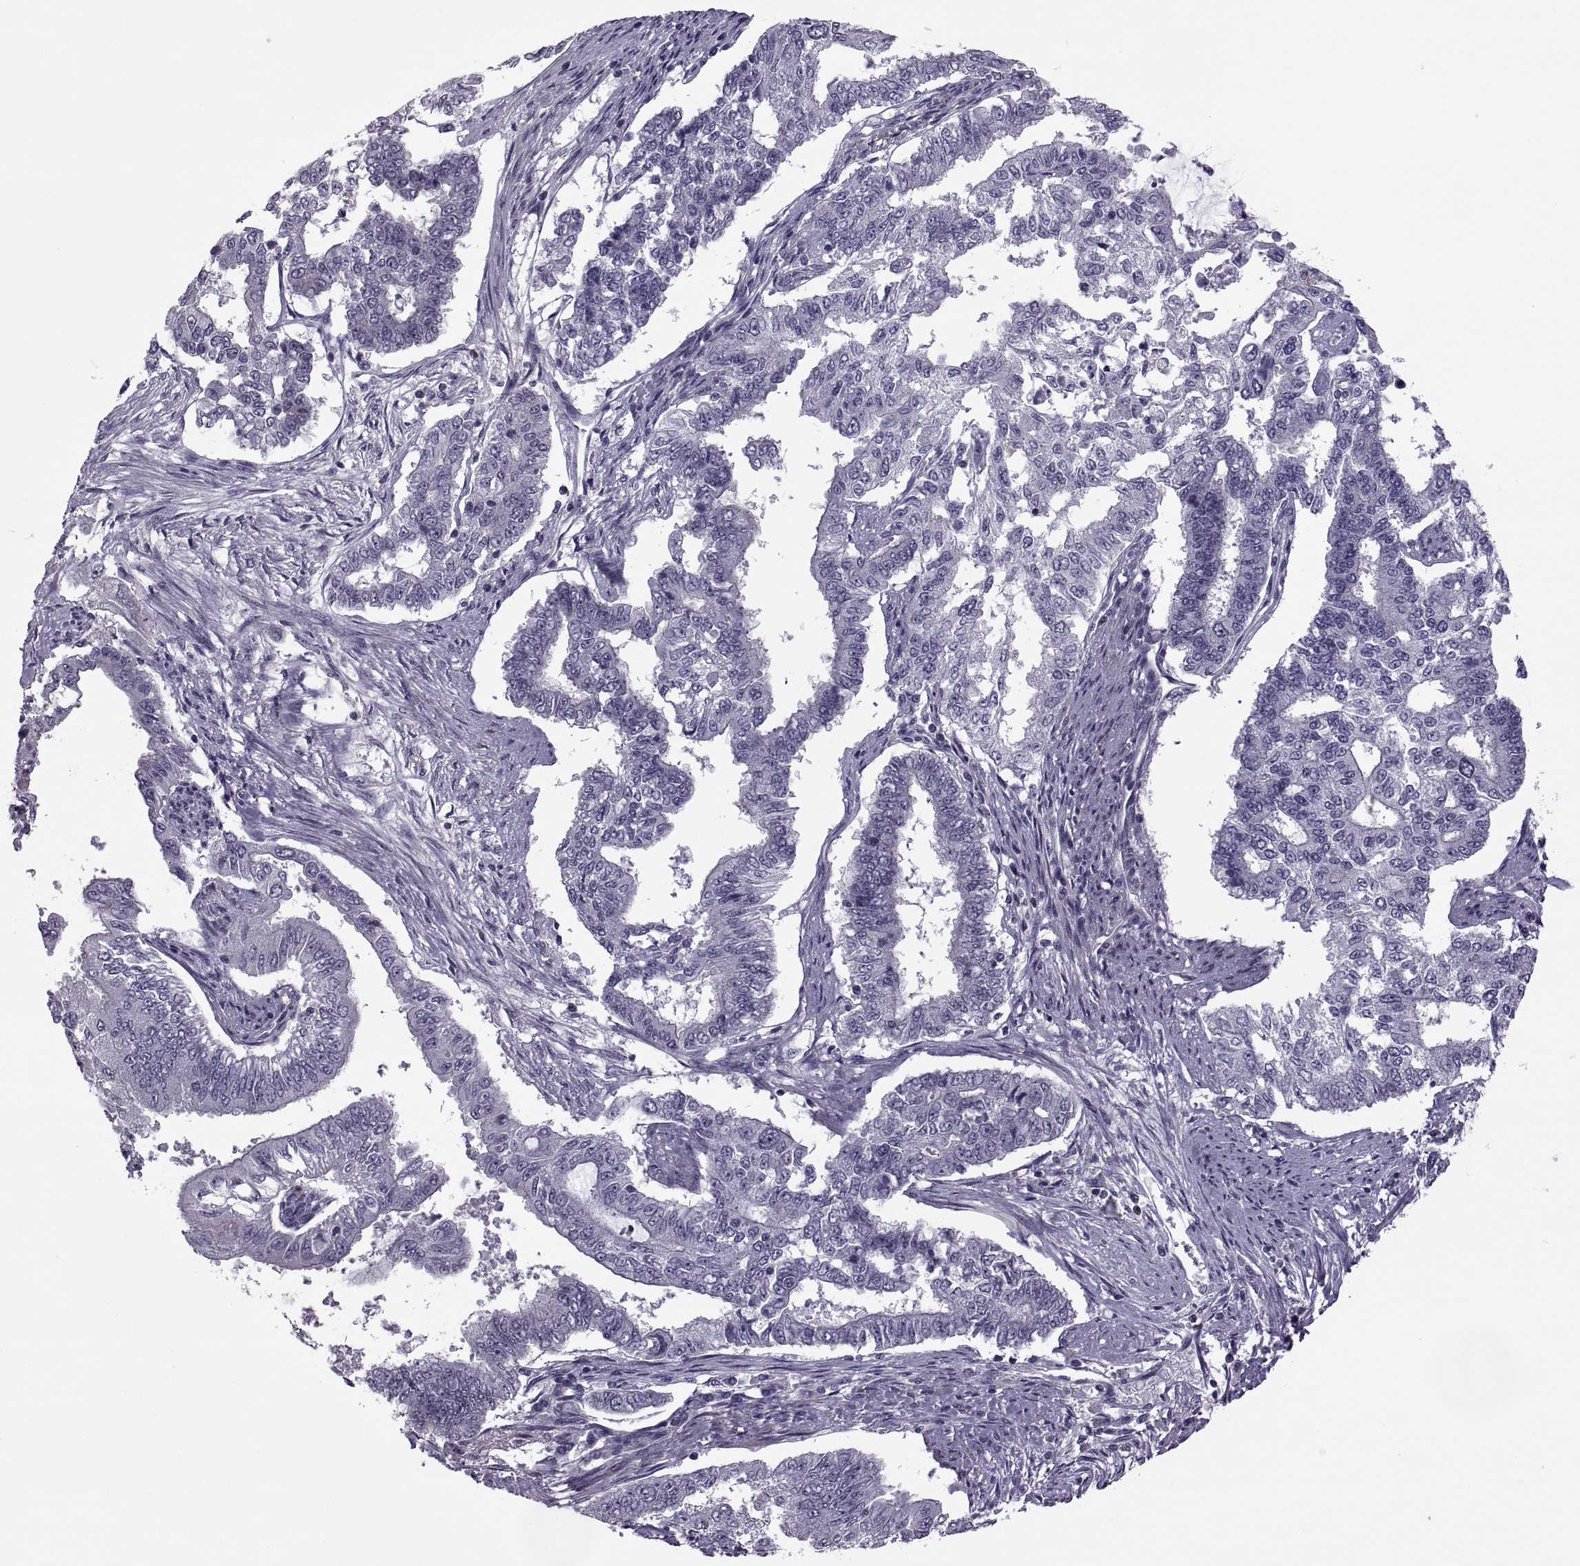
{"staining": {"intensity": "negative", "quantity": "none", "location": "none"}, "tissue": "endometrial cancer", "cell_type": "Tumor cells", "image_type": "cancer", "snomed": [{"axis": "morphology", "description": "Adenocarcinoma, NOS"}, {"axis": "topography", "description": "Uterus"}], "caption": "Adenocarcinoma (endometrial) was stained to show a protein in brown. There is no significant expression in tumor cells. Brightfield microscopy of immunohistochemistry stained with DAB (3,3'-diaminobenzidine) (brown) and hematoxylin (blue), captured at high magnification.", "gene": "ODF3", "patient": {"sex": "female", "age": 59}}